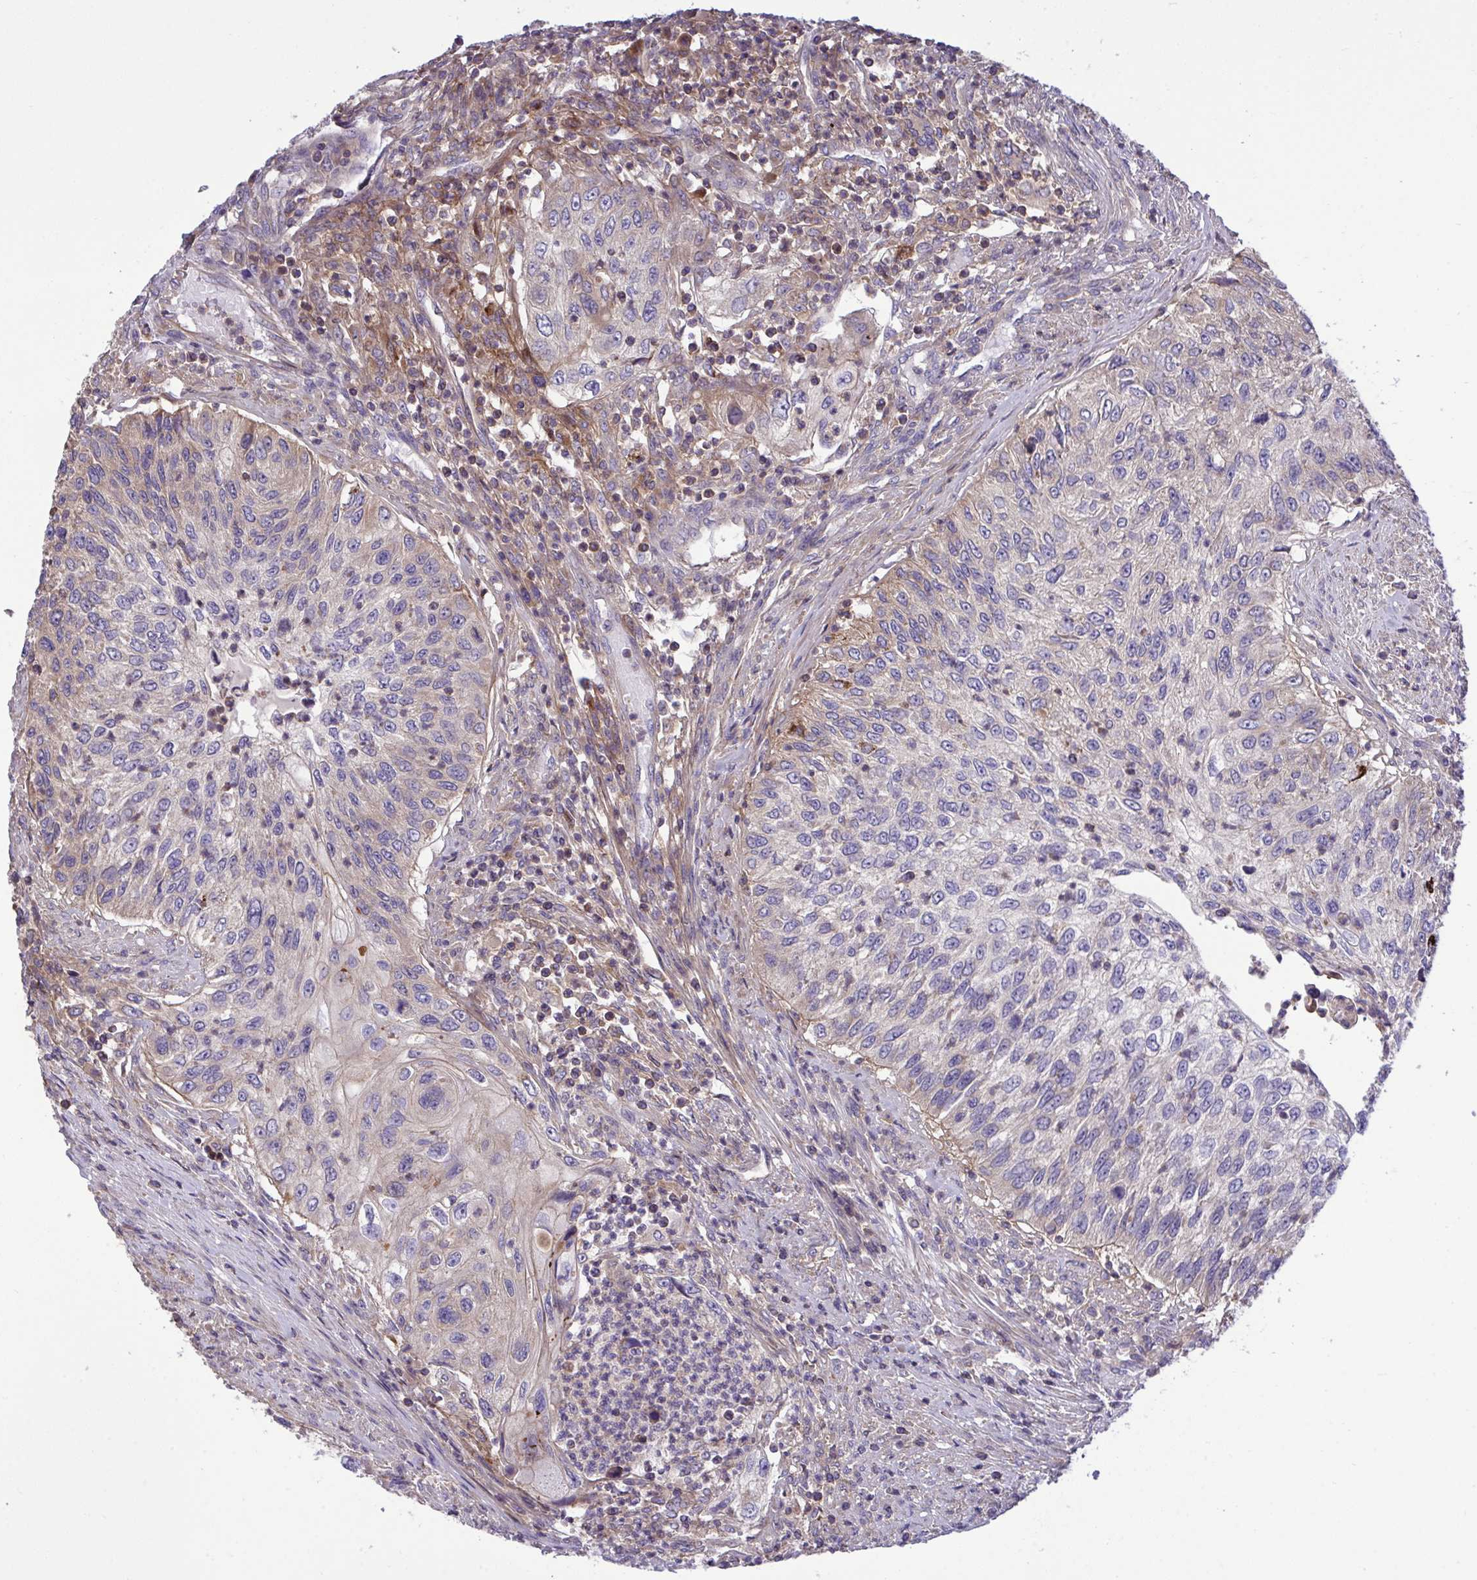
{"staining": {"intensity": "negative", "quantity": "none", "location": "none"}, "tissue": "urothelial cancer", "cell_type": "Tumor cells", "image_type": "cancer", "snomed": [{"axis": "morphology", "description": "Urothelial carcinoma, High grade"}, {"axis": "topography", "description": "Urinary bladder"}], "caption": "A photomicrograph of urothelial cancer stained for a protein demonstrates no brown staining in tumor cells.", "gene": "GRB14", "patient": {"sex": "female", "age": 60}}